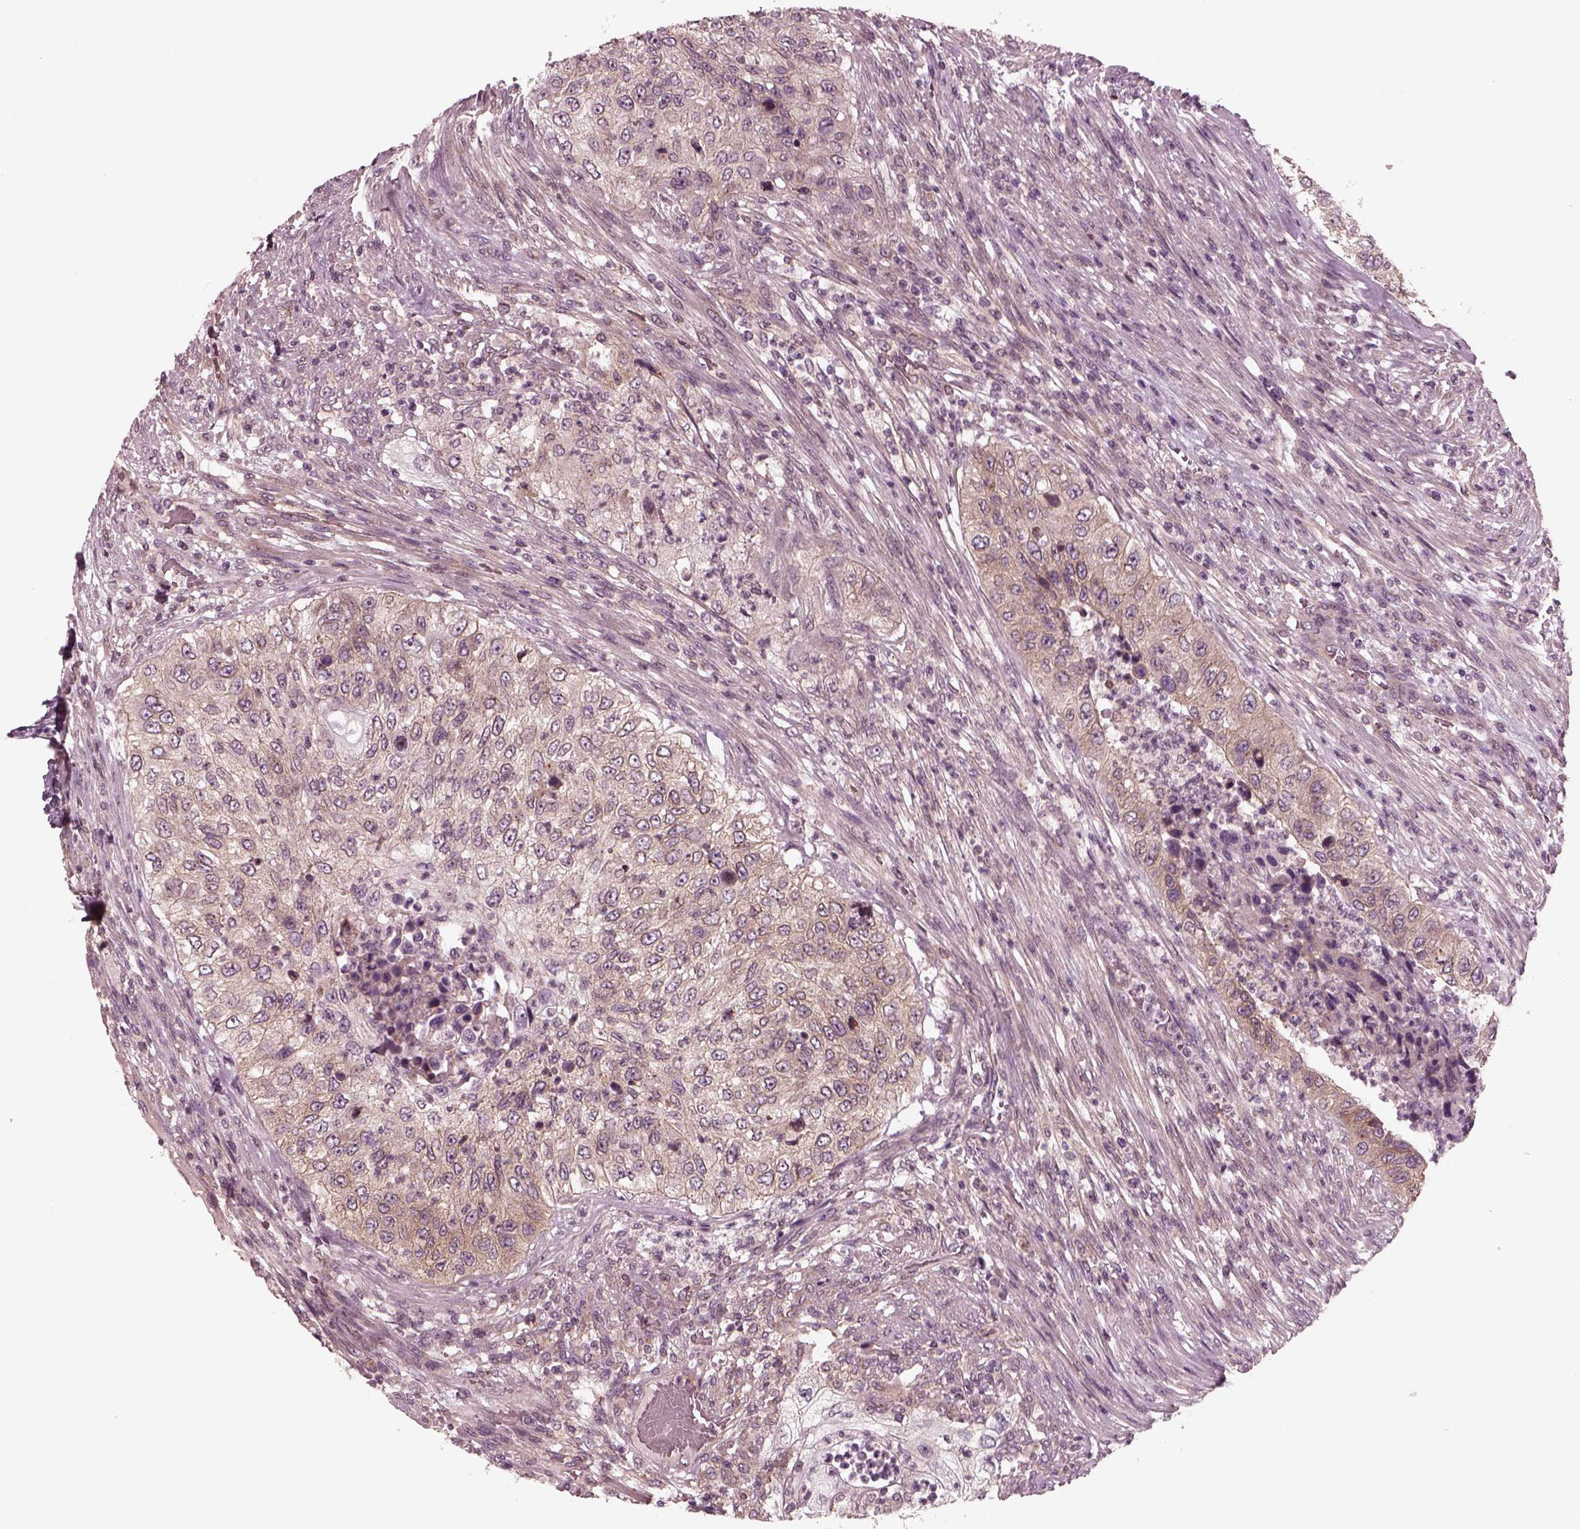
{"staining": {"intensity": "weak", "quantity": ">75%", "location": "cytoplasmic/membranous"}, "tissue": "urothelial cancer", "cell_type": "Tumor cells", "image_type": "cancer", "snomed": [{"axis": "morphology", "description": "Urothelial carcinoma, High grade"}, {"axis": "topography", "description": "Urinary bladder"}], "caption": "Tumor cells exhibit low levels of weak cytoplasmic/membranous positivity in approximately >75% of cells in urothelial carcinoma (high-grade). (Stains: DAB (3,3'-diaminobenzidine) in brown, nuclei in blue, Microscopy: brightfield microscopy at high magnification).", "gene": "TUBG1", "patient": {"sex": "female", "age": 60}}